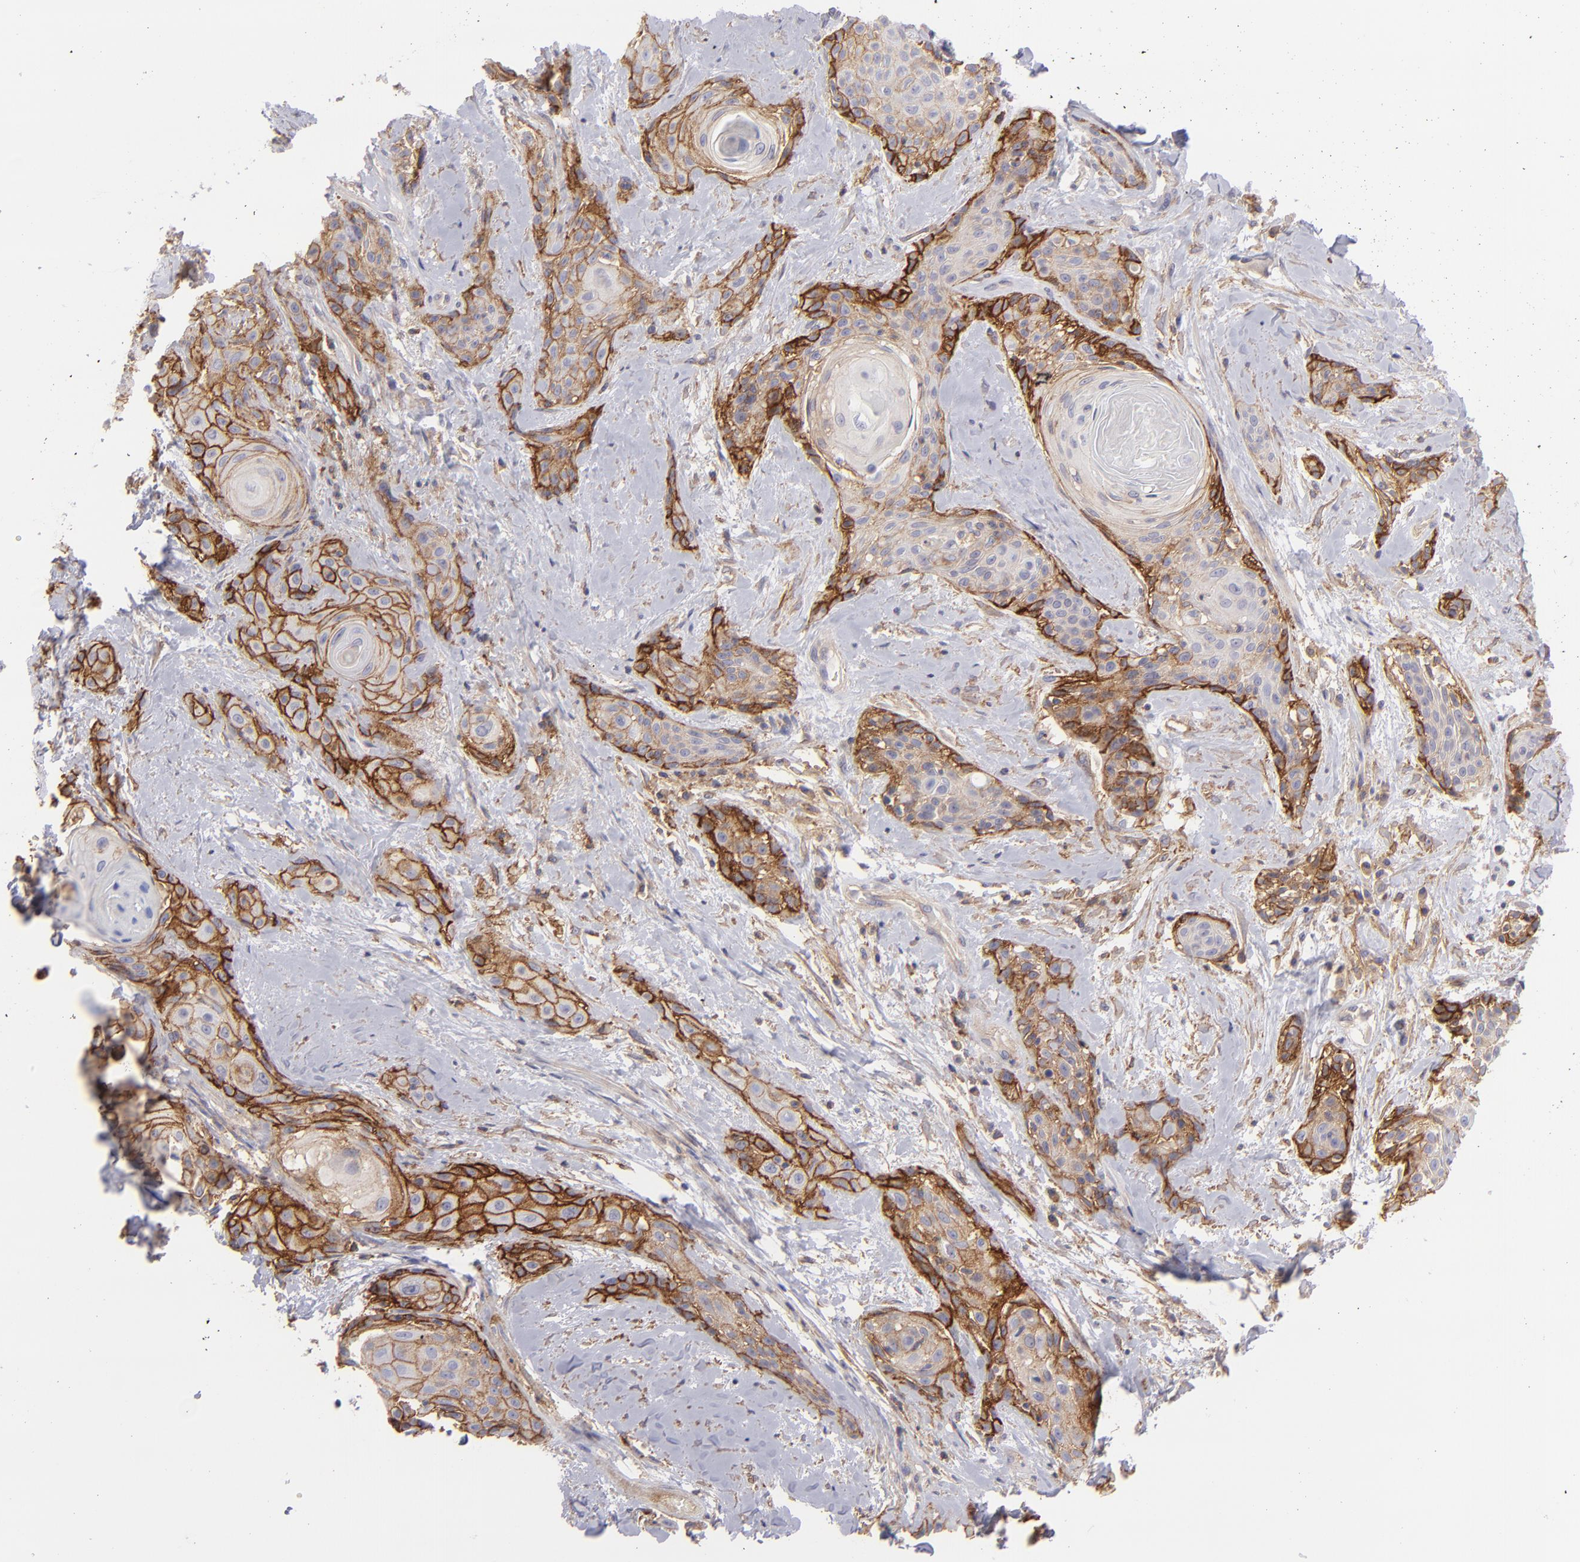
{"staining": {"intensity": "moderate", "quantity": "25%-75%", "location": "cytoplasmic/membranous"}, "tissue": "skin cancer", "cell_type": "Tumor cells", "image_type": "cancer", "snomed": [{"axis": "morphology", "description": "Squamous cell carcinoma, NOS"}, {"axis": "topography", "description": "Skin"}, {"axis": "topography", "description": "Anal"}], "caption": "Skin cancer (squamous cell carcinoma) stained for a protein shows moderate cytoplasmic/membranous positivity in tumor cells.", "gene": "BSG", "patient": {"sex": "male", "age": 64}}